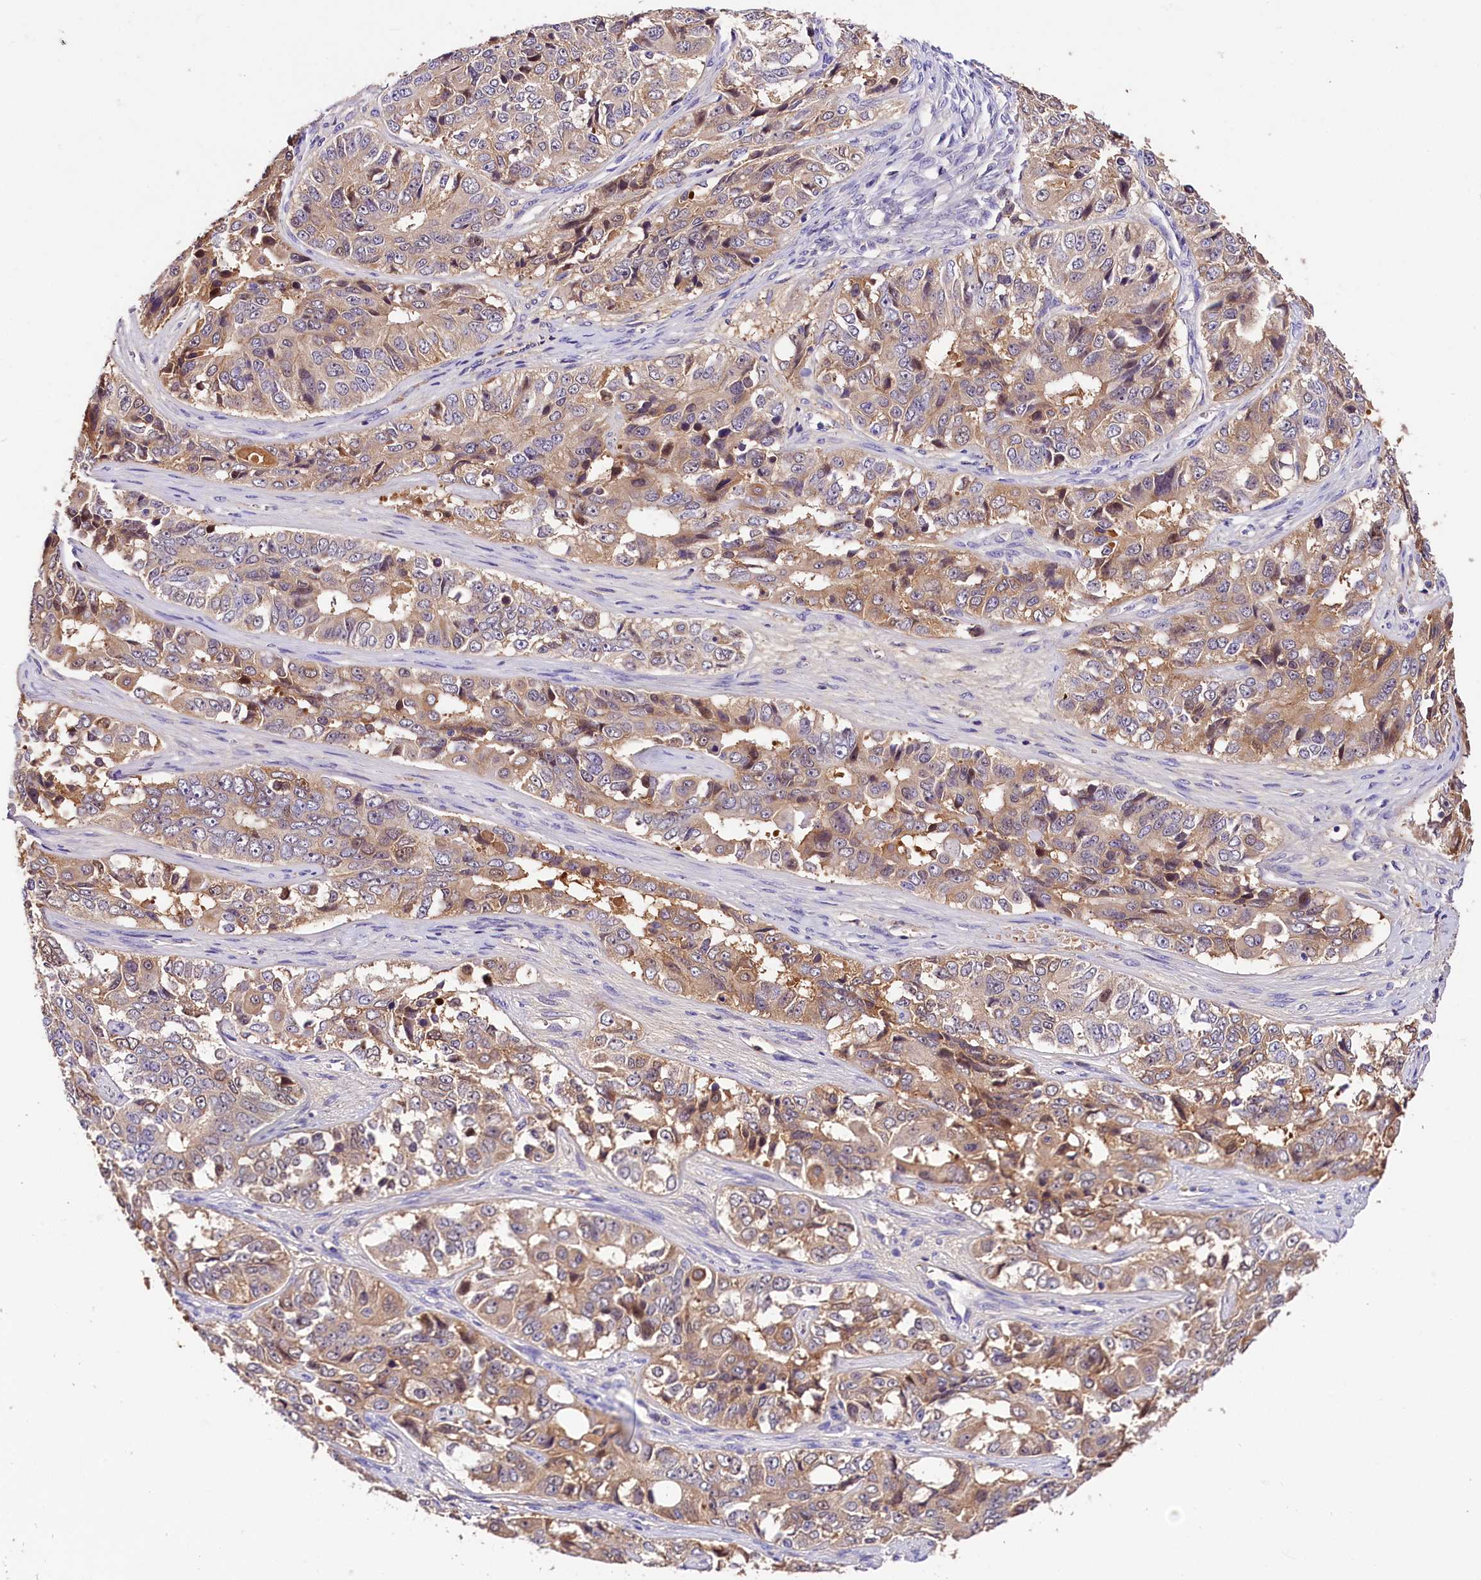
{"staining": {"intensity": "moderate", "quantity": "25%-75%", "location": "cytoplasmic/membranous,nuclear"}, "tissue": "ovarian cancer", "cell_type": "Tumor cells", "image_type": "cancer", "snomed": [{"axis": "morphology", "description": "Carcinoma, endometroid"}, {"axis": "topography", "description": "Ovary"}], "caption": "A high-resolution image shows immunohistochemistry (IHC) staining of ovarian cancer, which shows moderate cytoplasmic/membranous and nuclear staining in approximately 25%-75% of tumor cells.", "gene": "ARMC6", "patient": {"sex": "female", "age": 51}}